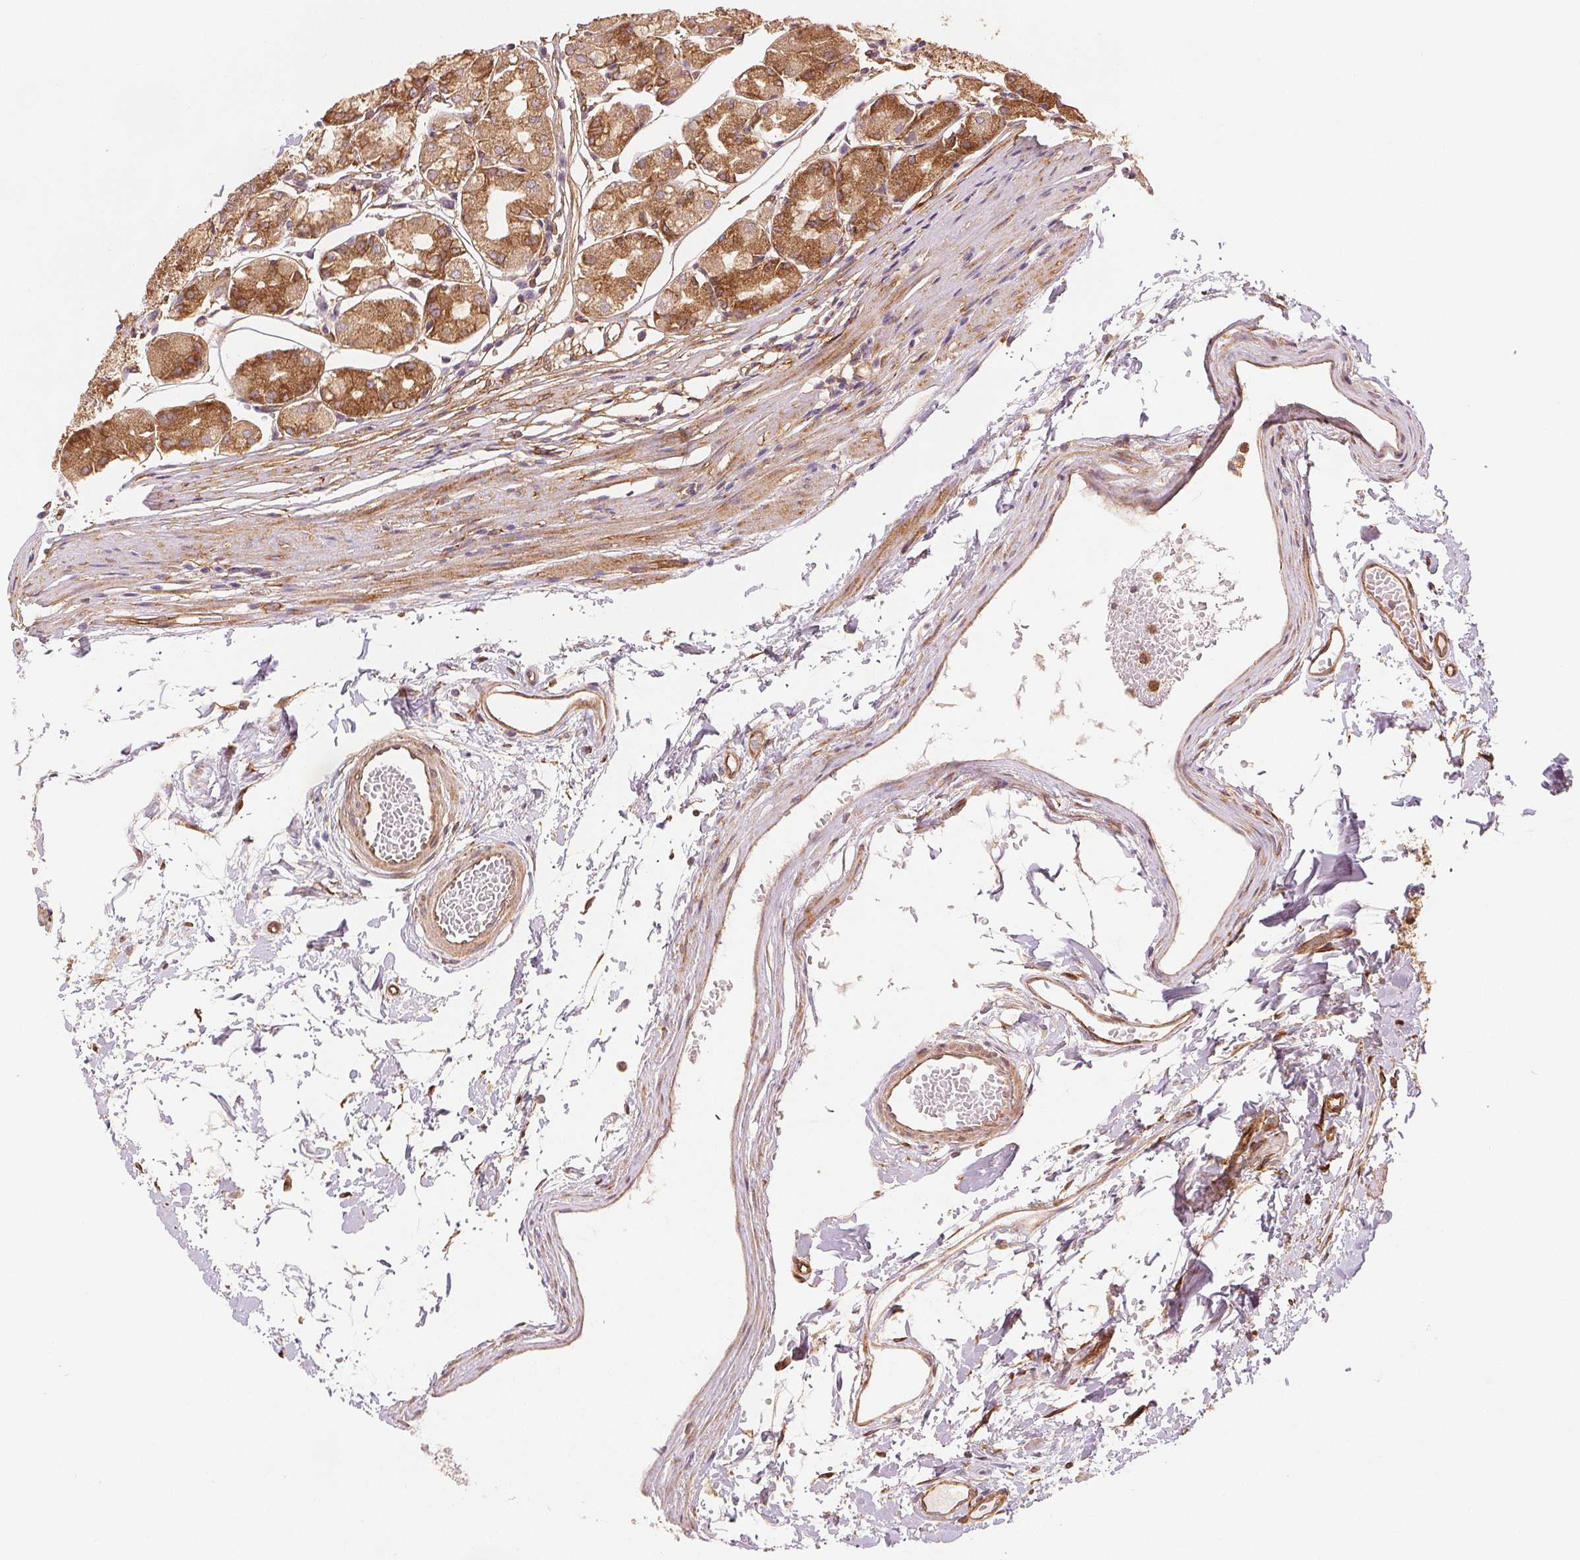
{"staining": {"intensity": "moderate", "quantity": ">75%", "location": "cytoplasmic/membranous"}, "tissue": "stomach", "cell_type": "Glandular cells", "image_type": "normal", "snomed": [{"axis": "morphology", "description": "Normal tissue, NOS"}, {"axis": "topography", "description": "Stomach"}], "caption": "Protein expression analysis of normal human stomach reveals moderate cytoplasmic/membranous positivity in approximately >75% of glandular cells. (Brightfield microscopy of DAB IHC at high magnification).", "gene": "DIAPH2", "patient": {"sex": "male", "age": 55}}